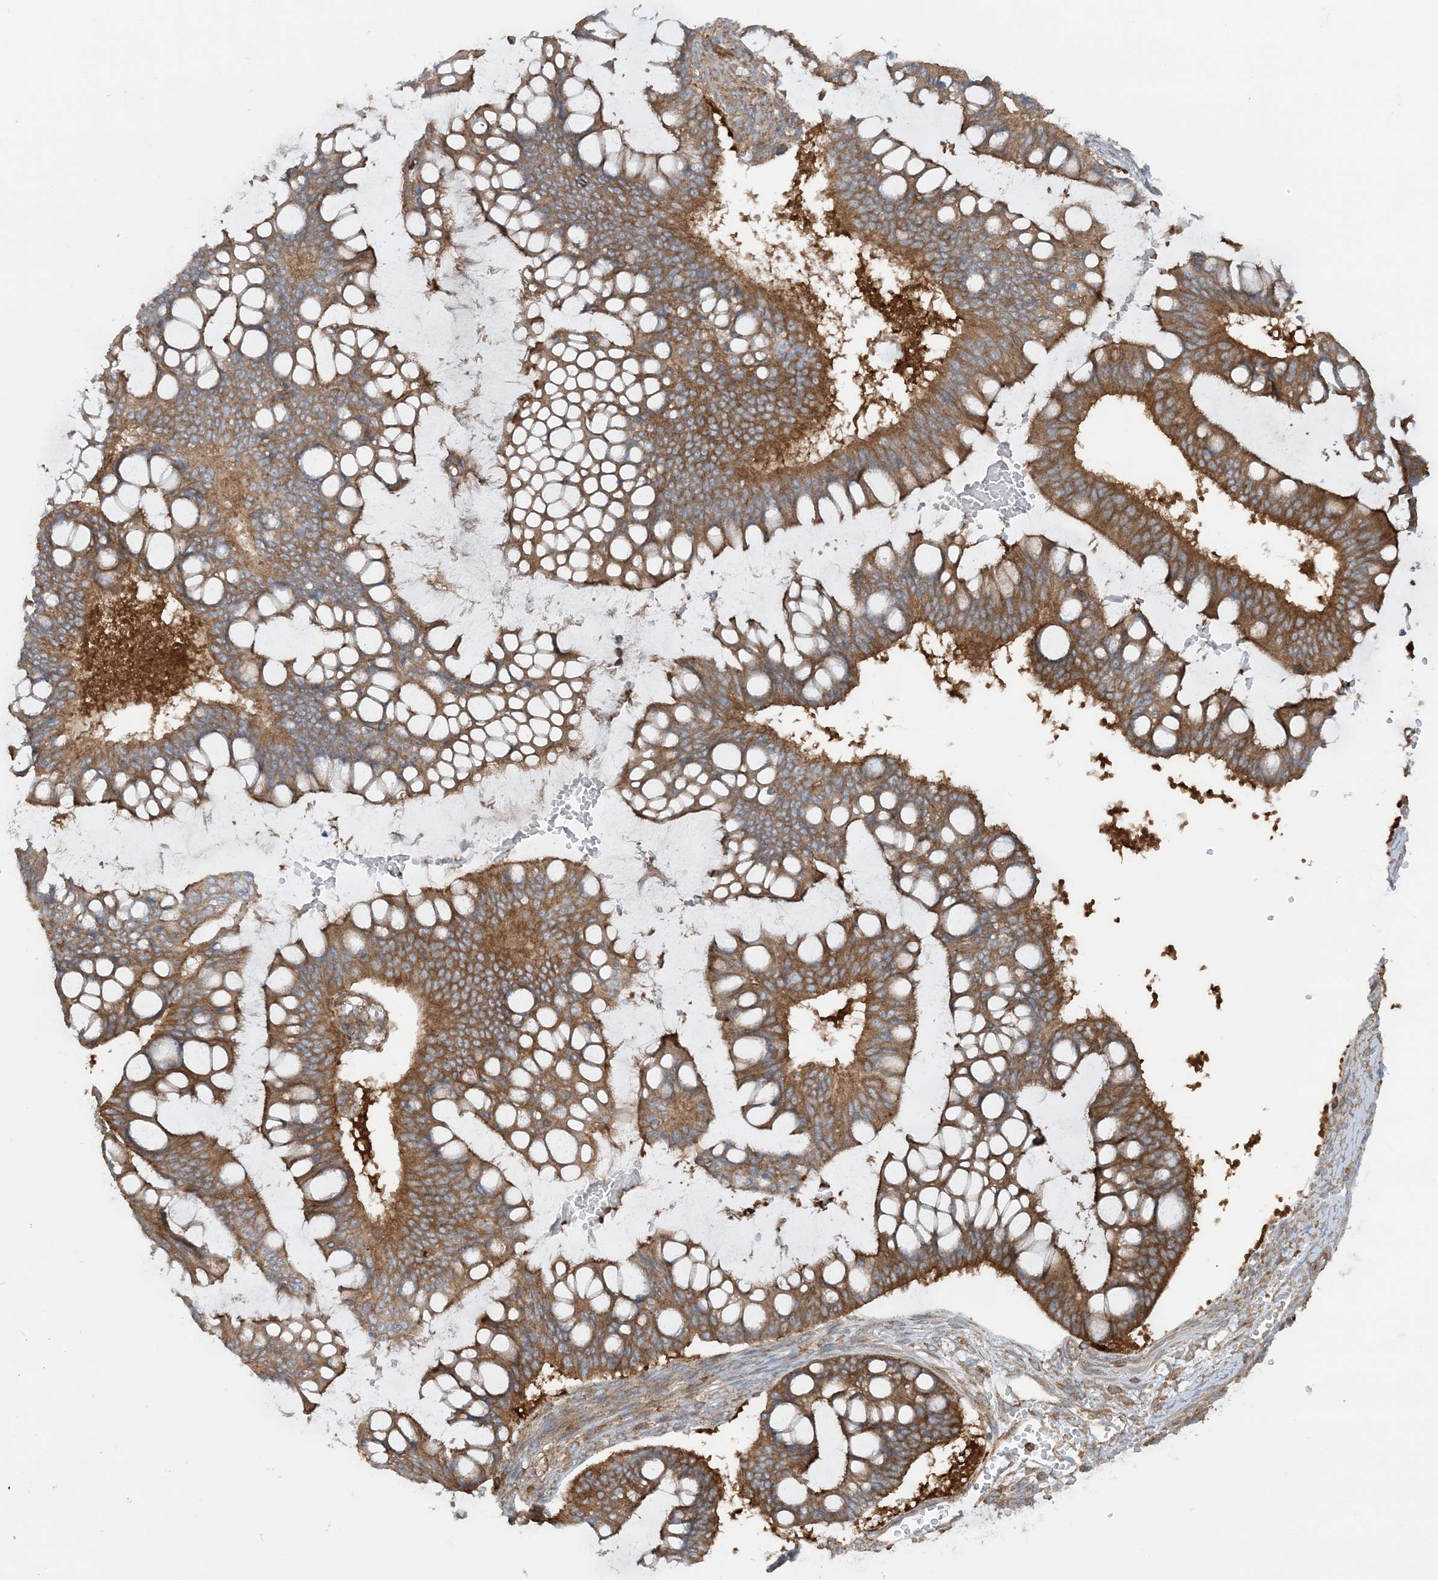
{"staining": {"intensity": "moderate", "quantity": ">75%", "location": "cytoplasmic/membranous"}, "tissue": "ovarian cancer", "cell_type": "Tumor cells", "image_type": "cancer", "snomed": [{"axis": "morphology", "description": "Cystadenocarcinoma, mucinous, NOS"}, {"axis": "topography", "description": "Ovary"}], "caption": "Immunohistochemical staining of ovarian cancer shows medium levels of moderate cytoplasmic/membranous protein staining in approximately >75% of tumor cells.", "gene": "STAM2", "patient": {"sex": "female", "age": 73}}